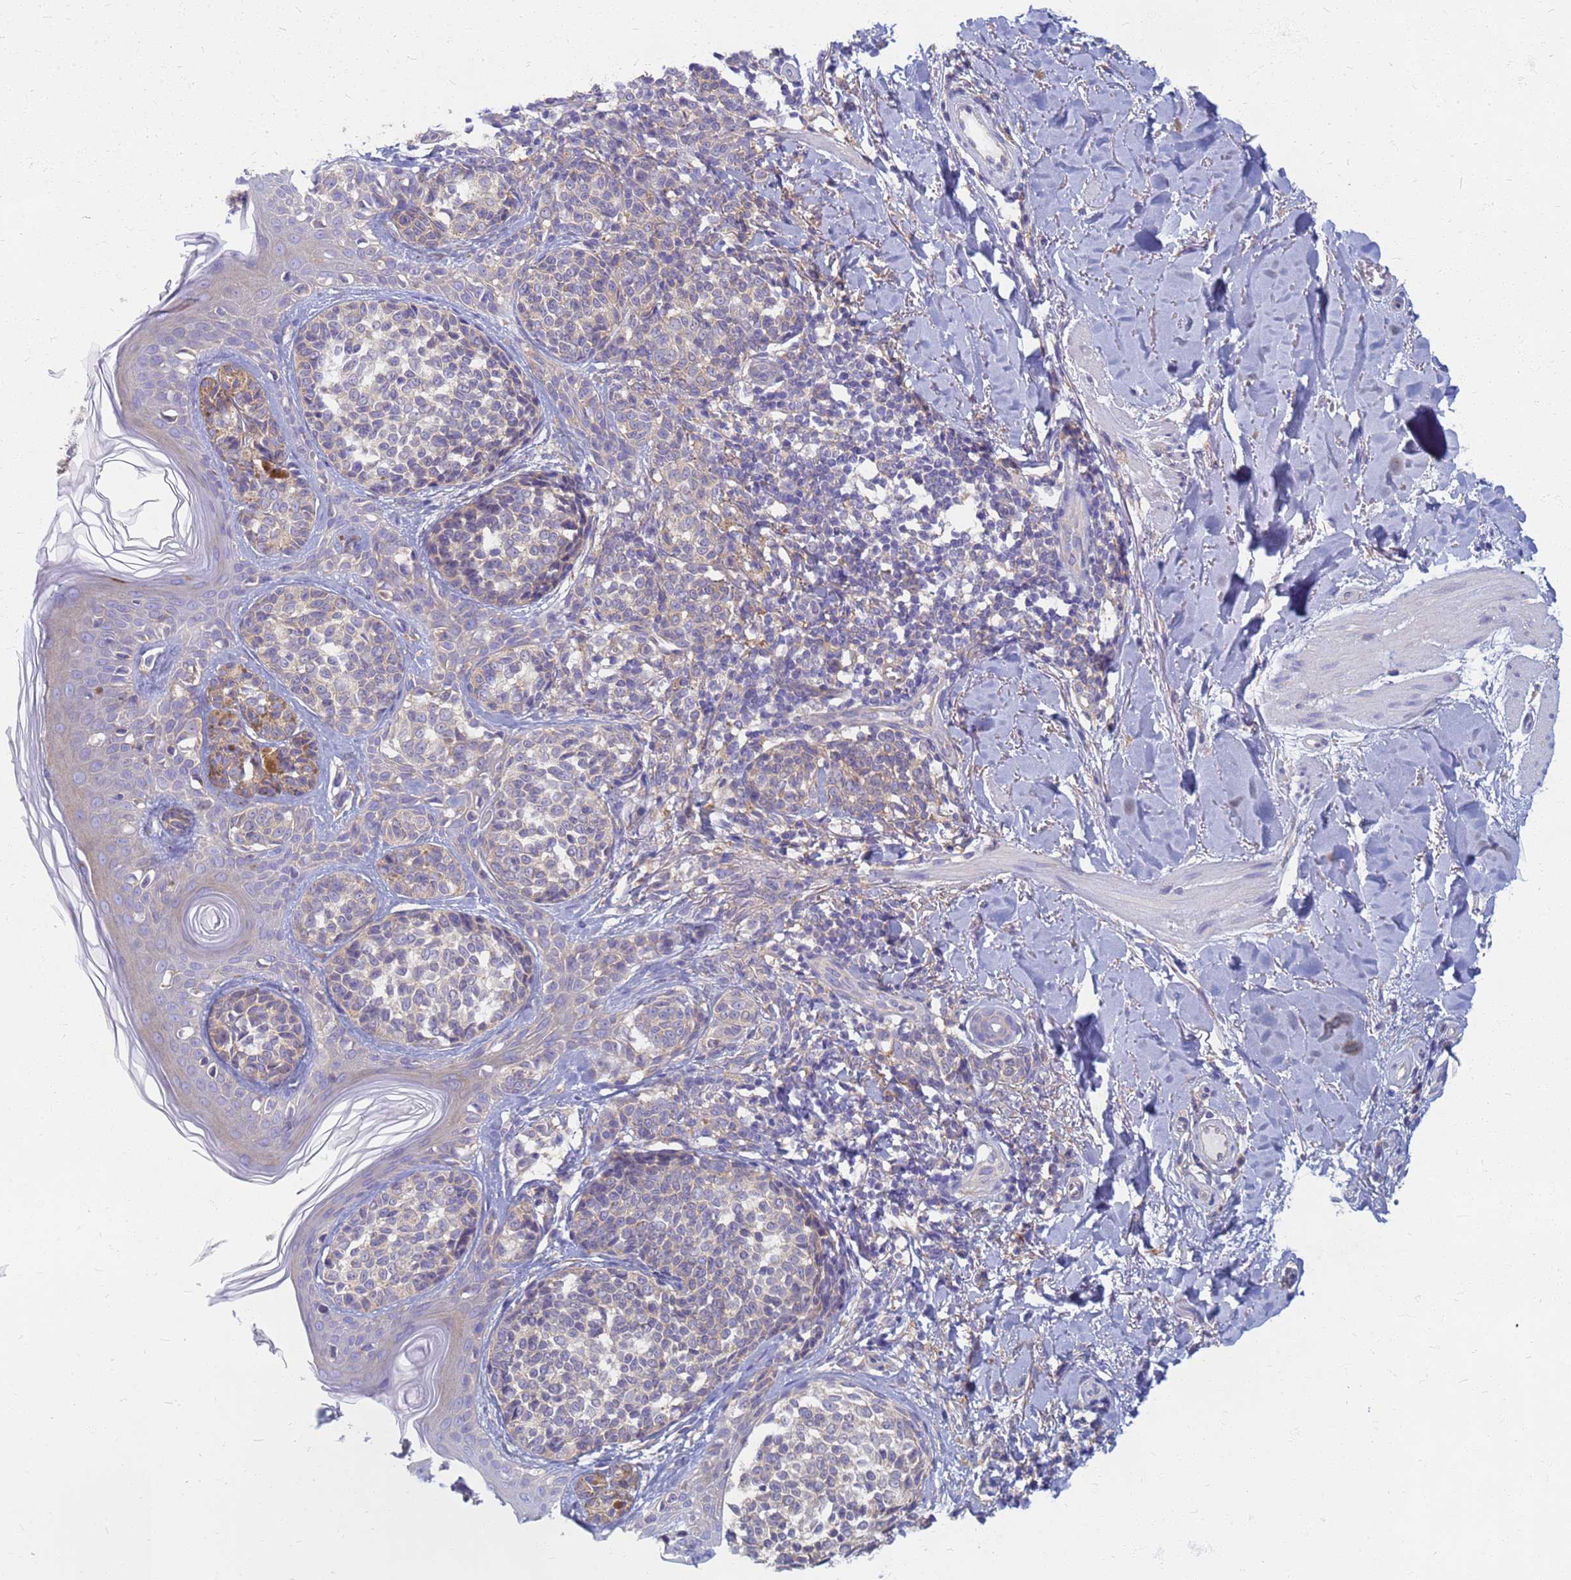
{"staining": {"intensity": "moderate", "quantity": "<25%", "location": "cytoplasmic/membranous"}, "tissue": "melanoma", "cell_type": "Tumor cells", "image_type": "cancer", "snomed": [{"axis": "morphology", "description": "Malignant melanoma, NOS"}, {"axis": "topography", "description": "Skin of upper extremity"}], "caption": "The histopathology image demonstrates immunohistochemical staining of malignant melanoma. There is moderate cytoplasmic/membranous expression is present in about <25% of tumor cells.", "gene": "EEA1", "patient": {"sex": "male", "age": 40}}